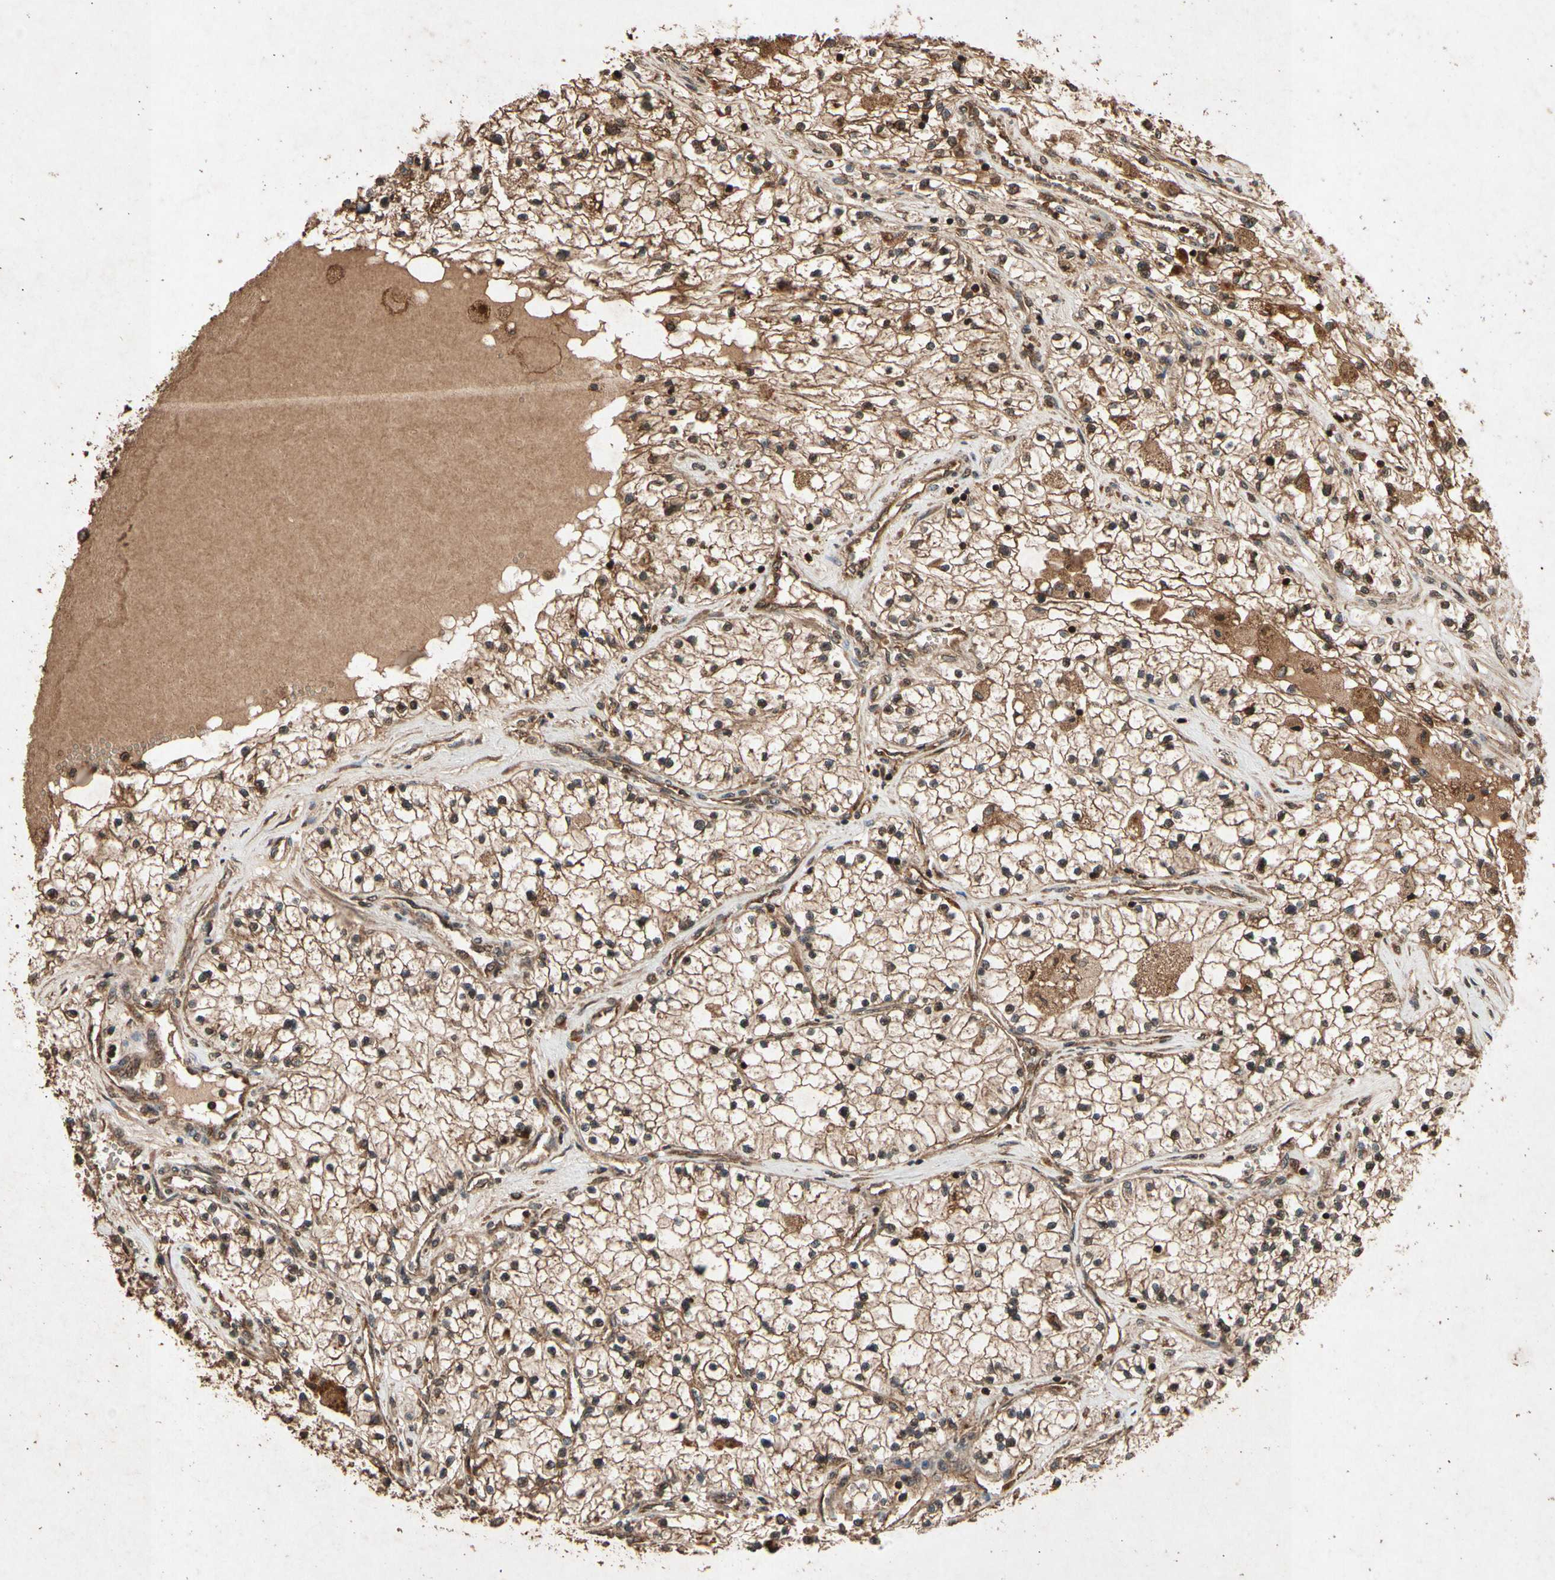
{"staining": {"intensity": "strong", "quantity": ">75%", "location": "cytoplasmic/membranous,nuclear"}, "tissue": "renal cancer", "cell_type": "Tumor cells", "image_type": "cancer", "snomed": [{"axis": "morphology", "description": "Adenocarcinoma, NOS"}, {"axis": "topography", "description": "Kidney"}], "caption": "This is a micrograph of immunohistochemistry staining of adenocarcinoma (renal), which shows strong staining in the cytoplasmic/membranous and nuclear of tumor cells.", "gene": "TXN2", "patient": {"sex": "male", "age": 68}}